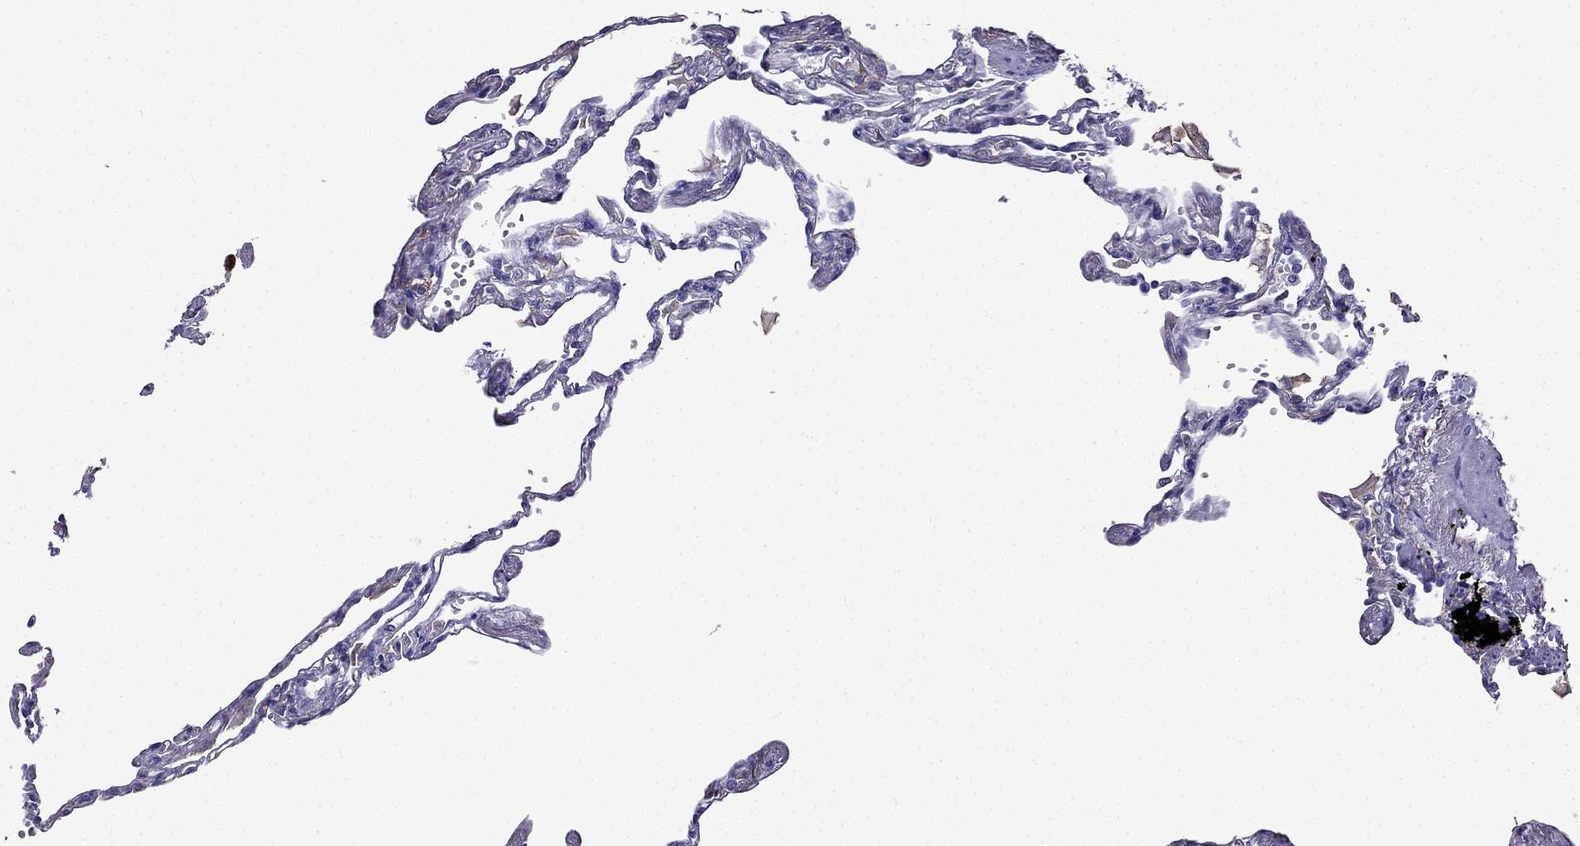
{"staining": {"intensity": "negative", "quantity": "none", "location": "none"}, "tissue": "lung", "cell_type": "Alveolar cells", "image_type": "normal", "snomed": [{"axis": "morphology", "description": "Normal tissue, NOS"}, {"axis": "topography", "description": "Lung"}], "caption": "This is a image of immunohistochemistry (IHC) staining of normal lung, which shows no staining in alveolar cells.", "gene": "TSSK4", "patient": {"sex": "male", "age": 78}}